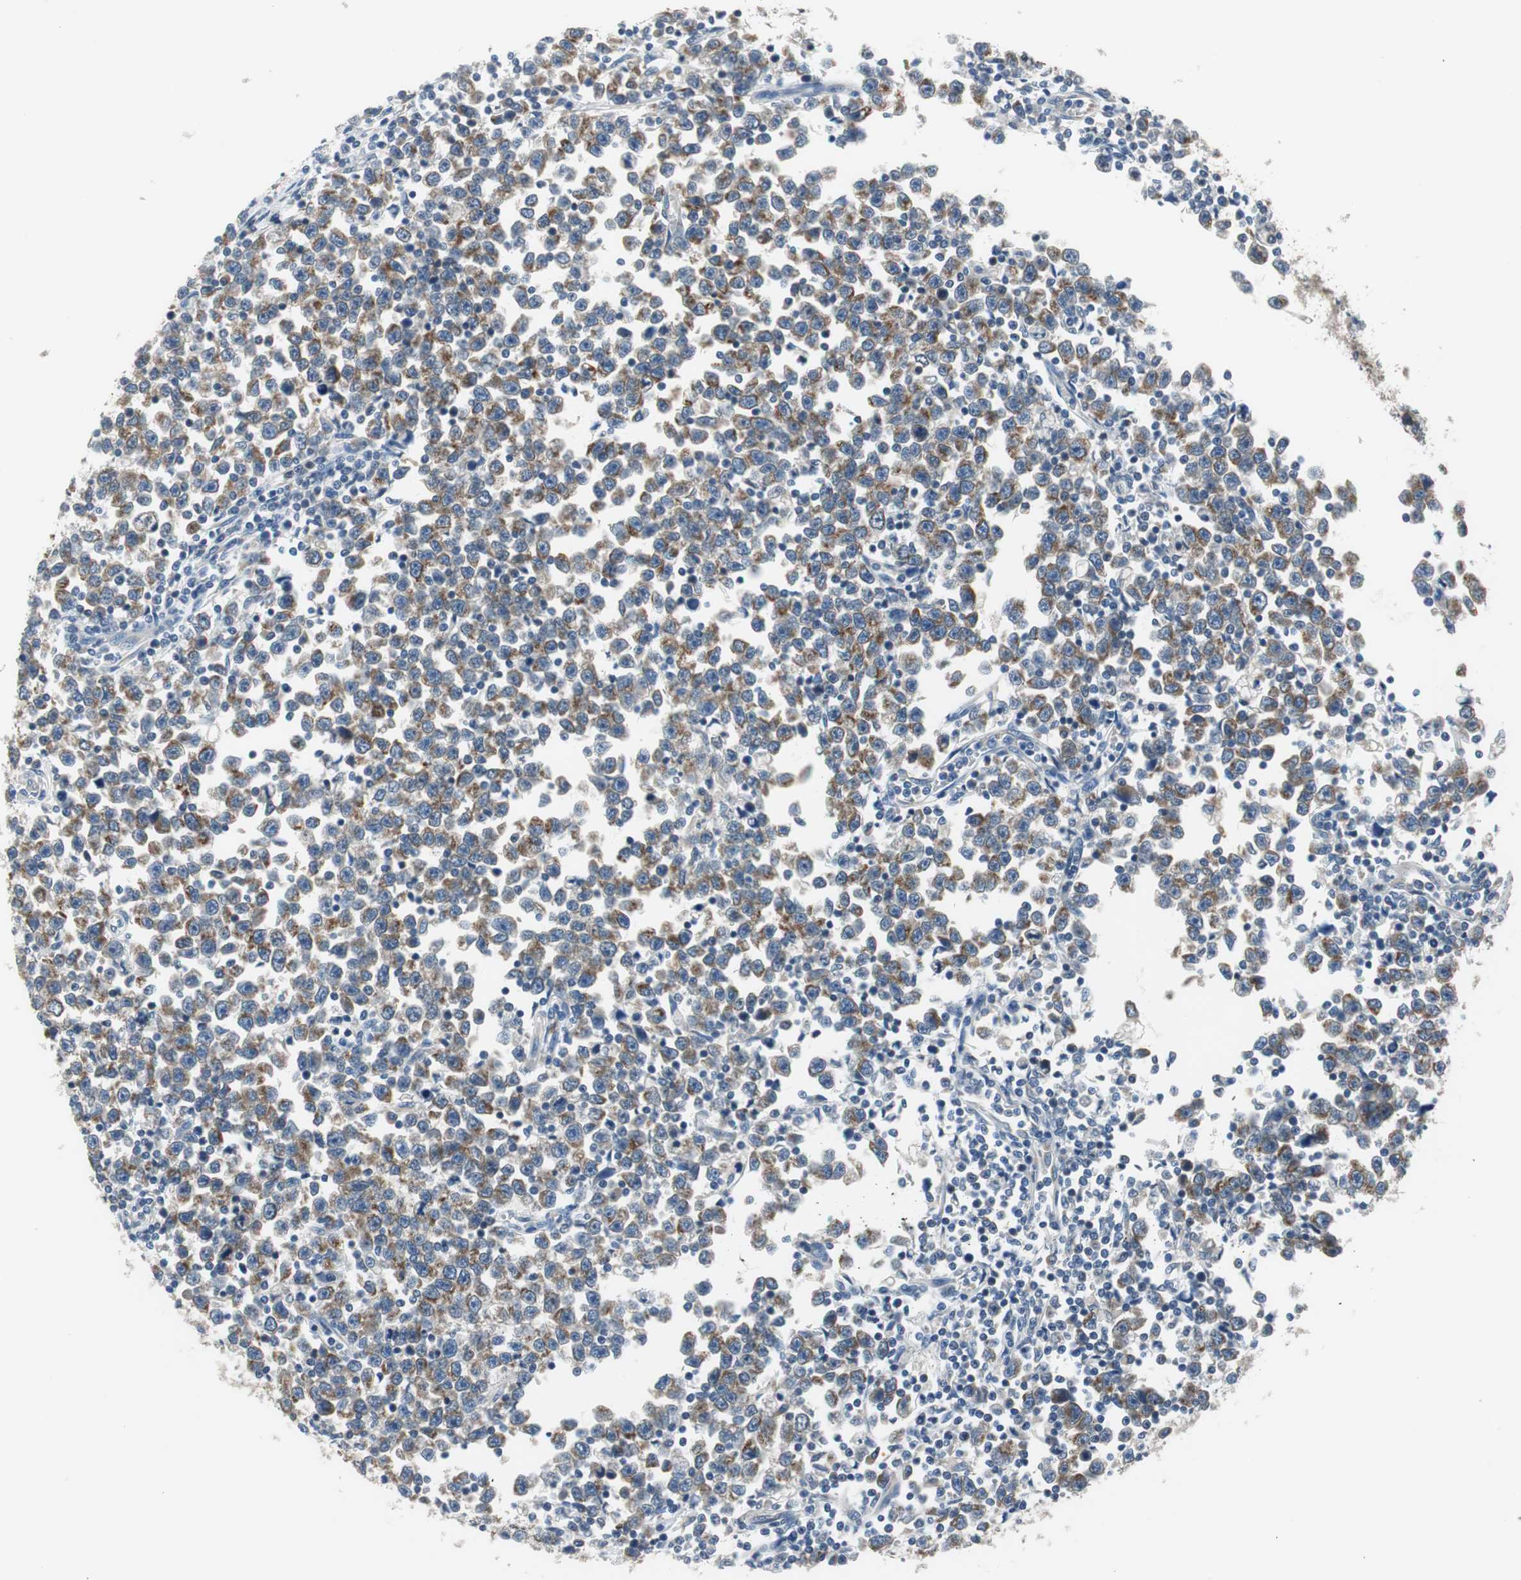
{"staining": {"intensity": "moderate", "quantity": "25%-75%", "location": "cytoplasmic/membranous"}, "tissue": "testis cancer", "cell_type": "Tumor cells", "image_type": "cancer", "snomed": [{"axis": "morphology", "description": "Seminoma, NOS"}, {"axis": "topography", "description": "Testis"}], "caption": "Immunohistochemistry (DAB (3,3'-diaminobenzidine)) staining of human testis cancer shows moderate cytoplasmic/membranous protein staining in about 25%-75% of tumor cells.", "gene": "PLAA", "patient": {"sex": "male", "age": 43}}